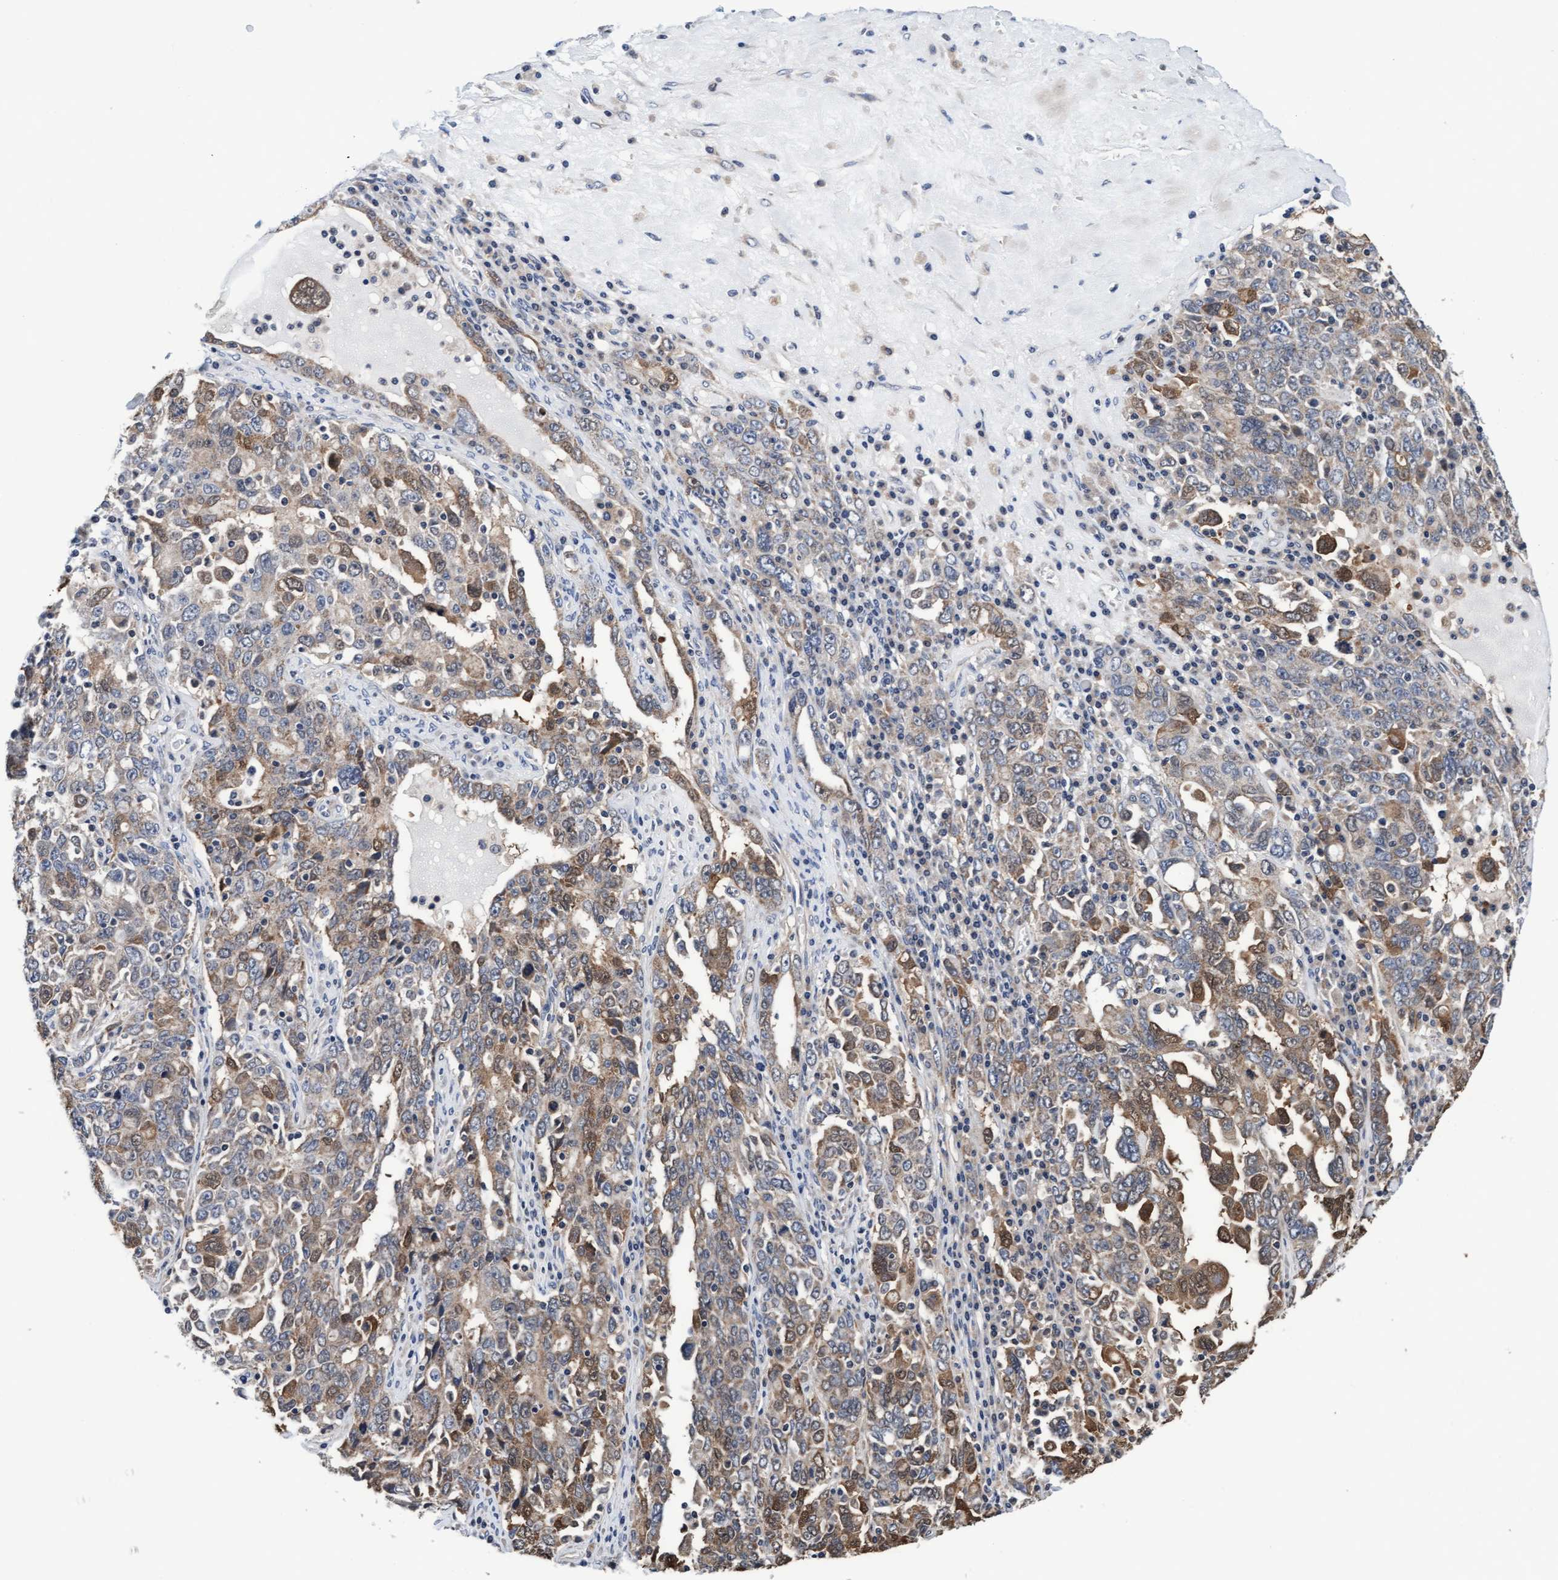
{"staining": {"intensity": "moderate", "quantity": "<25%", "location": "cytoplasmic/membranous"}, "tissue": "ovarian cancer", "cell_type": "Tumor cells", "image_type": "cancer", "snomed": [{"axis": "morphology", "description": "Carcinoma, endometroid"}, {"axis": "topography", "description": "Ovary"}], "caption": "This micrograph exhibits ovarian cancer stained with immunohistochemistry (IHC) to label a protein in brown. The cytoplasmic/membranous of tumor cells show moderate positivity for the protein. Nuclei are counter-stained blue.", "gene": "EFCAB13", "patient": {"sex": "female", "age": 62}}